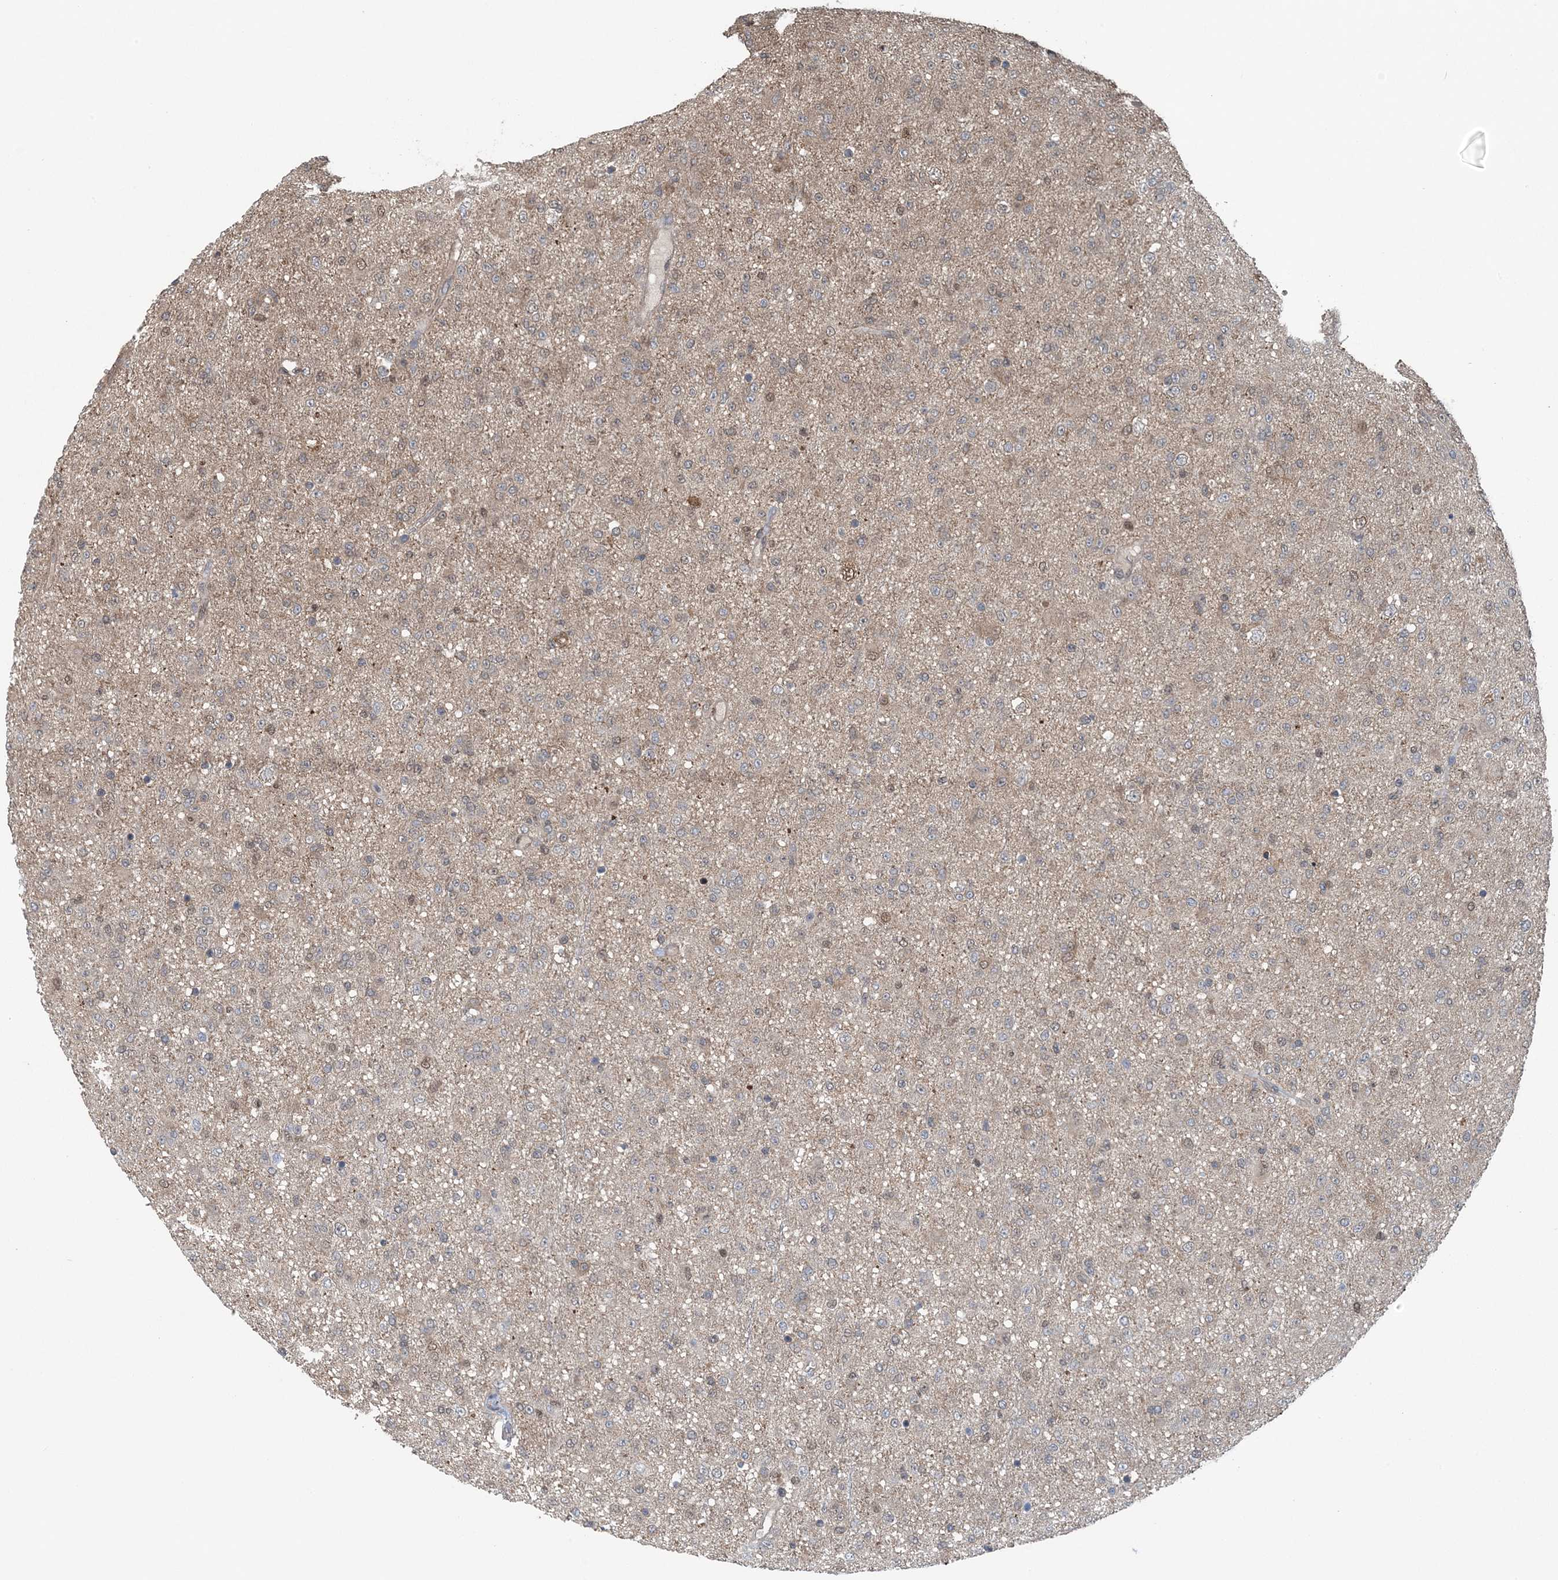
{"staining": {"intensity": "moderate", "quantity": "<25%", "location": "nuclear"}, "tissue": "glioma", "cell_type": "Tumor cells", "image_type": "cancer", "snomed": [{"axis": "morphology", "description": "Glioma, malignant, Low grade"}, {"axis": "topography", "description": "Brain"}], "caption": "An immunohistochemistry (IHC) micrograph of tumor tissue is shown. Protein staining in brown shows moderate nuclear positivity in low-grade glioma (malignant) within tumor cells.", "gene": "HIKESHI", "patient": {"sex": "male", "age": 65}}